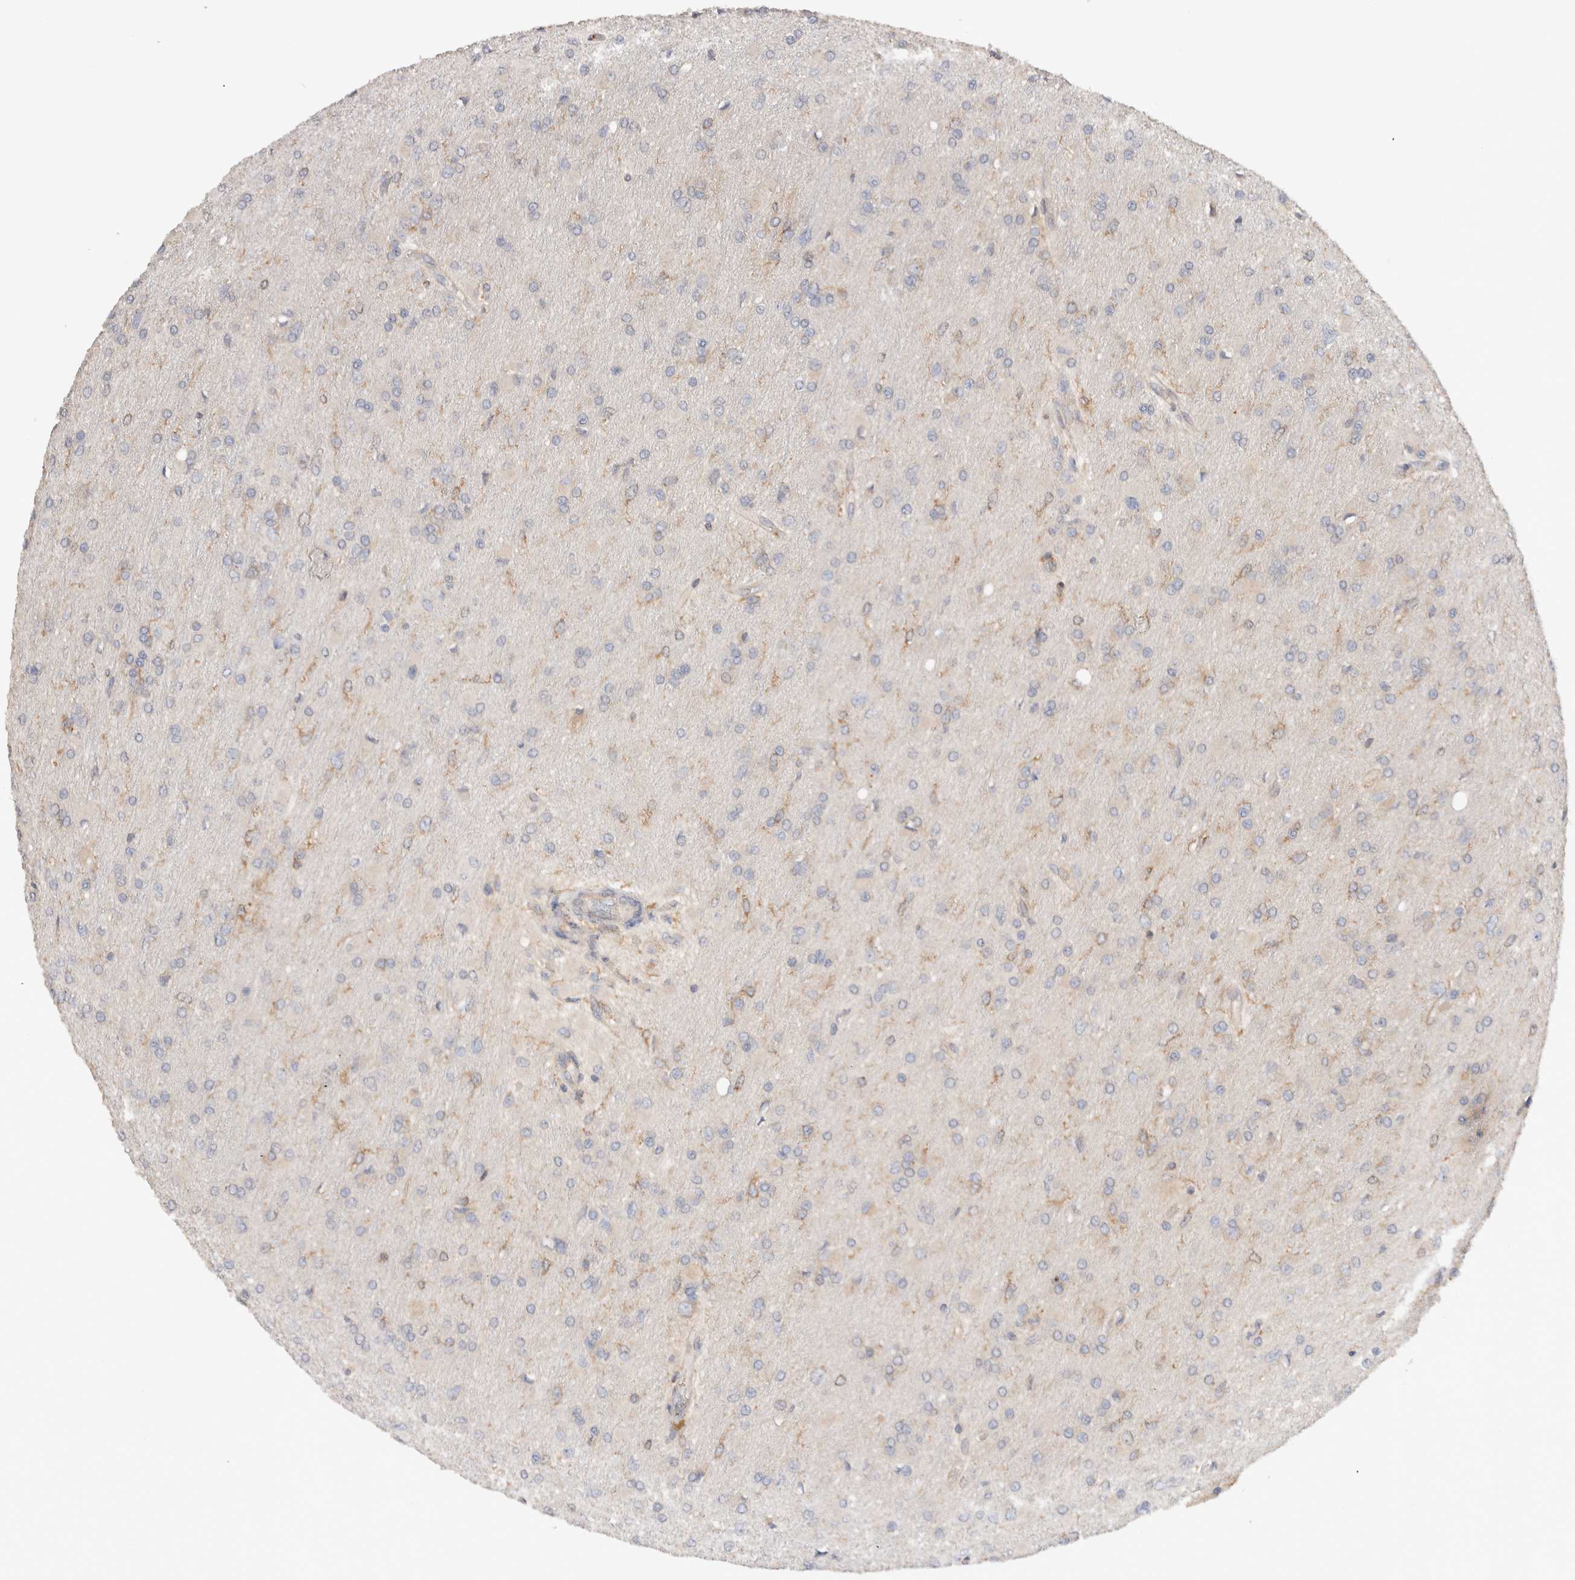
{"staining": {"intensity": "negative", "quantity": "none", "location": "none"}, "tissue": "glioma", "cell_type": "Tumor cells", "image_type": "cancer", "snomed": [{"axis": "morphology", "description": "Glioma, malignant, High grade"}, {"axis": "topography", "description": "Cerebral cortex"}], "caption": "DAB immunohistochemical staining of human high-grade glioma (malignant) reveals no significant positivity in tumor cells. Brightfield microscopy of IHC stained with DAB (3,3'-diaminobenzidine) (brown) and hematoxylin (blue), captured at high magnification.", "gene": "DEPTOR", "patient": {"sex": "female", "age": 36}}